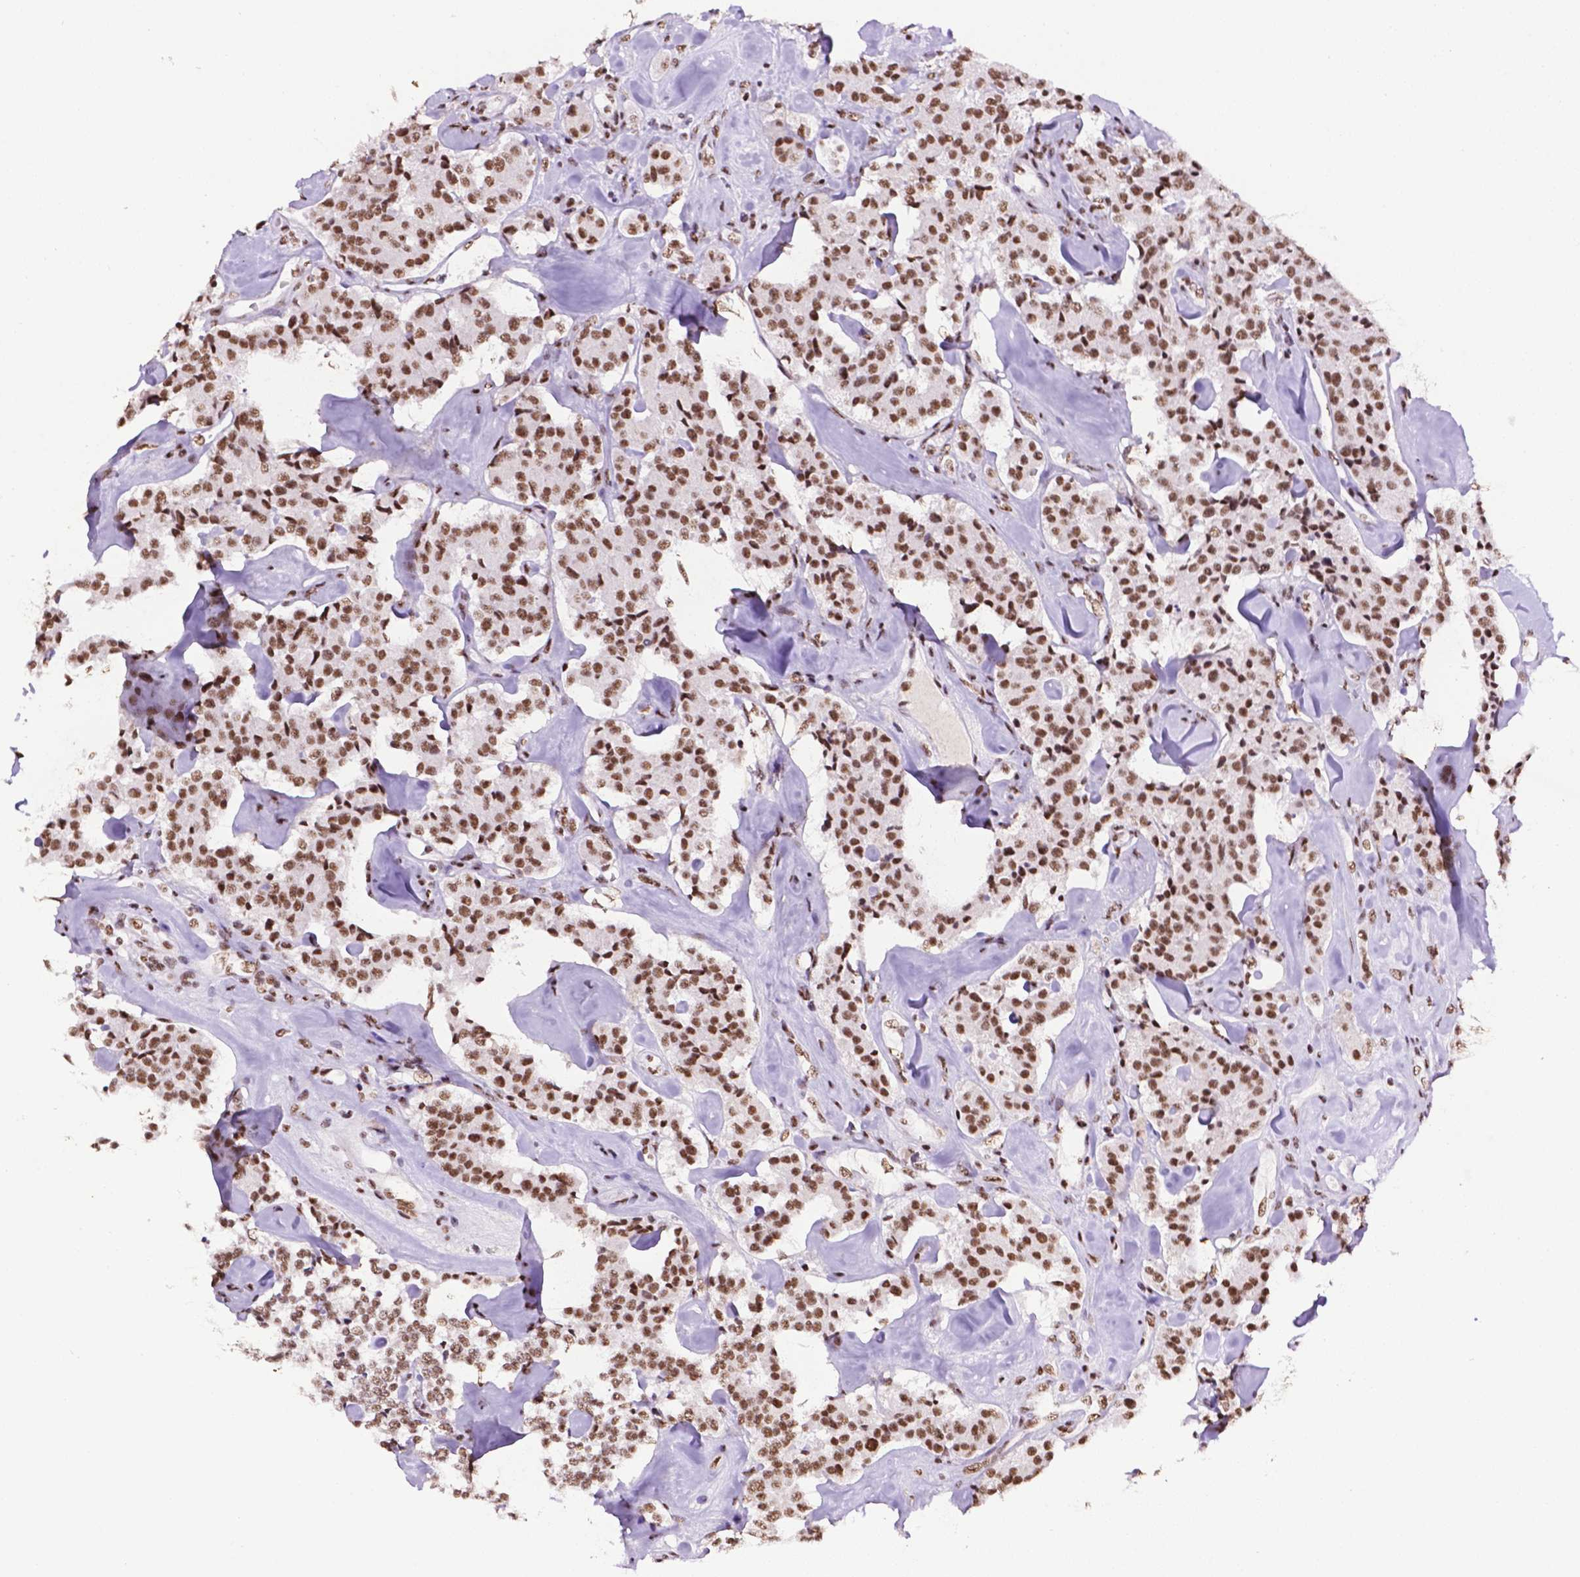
{"staining": {"intensity": "strong", "quantity": ">75%", "location": "nuclear"}, "tissue": "carcinoid", "cell_type": "Tumor cells", "image_type": "cancer", "snomed": [{"axis": "morphology", "description": "Carcinoid, malignant, NOS"}, {"axis": "topography", "description": "Pancreas"}], "caption": "Human carcinoid stained with a protein marker exhibits strong staining in tumor cells.", "gene": "CCAR2", "patient": {"sex": "male", "age": 41}}